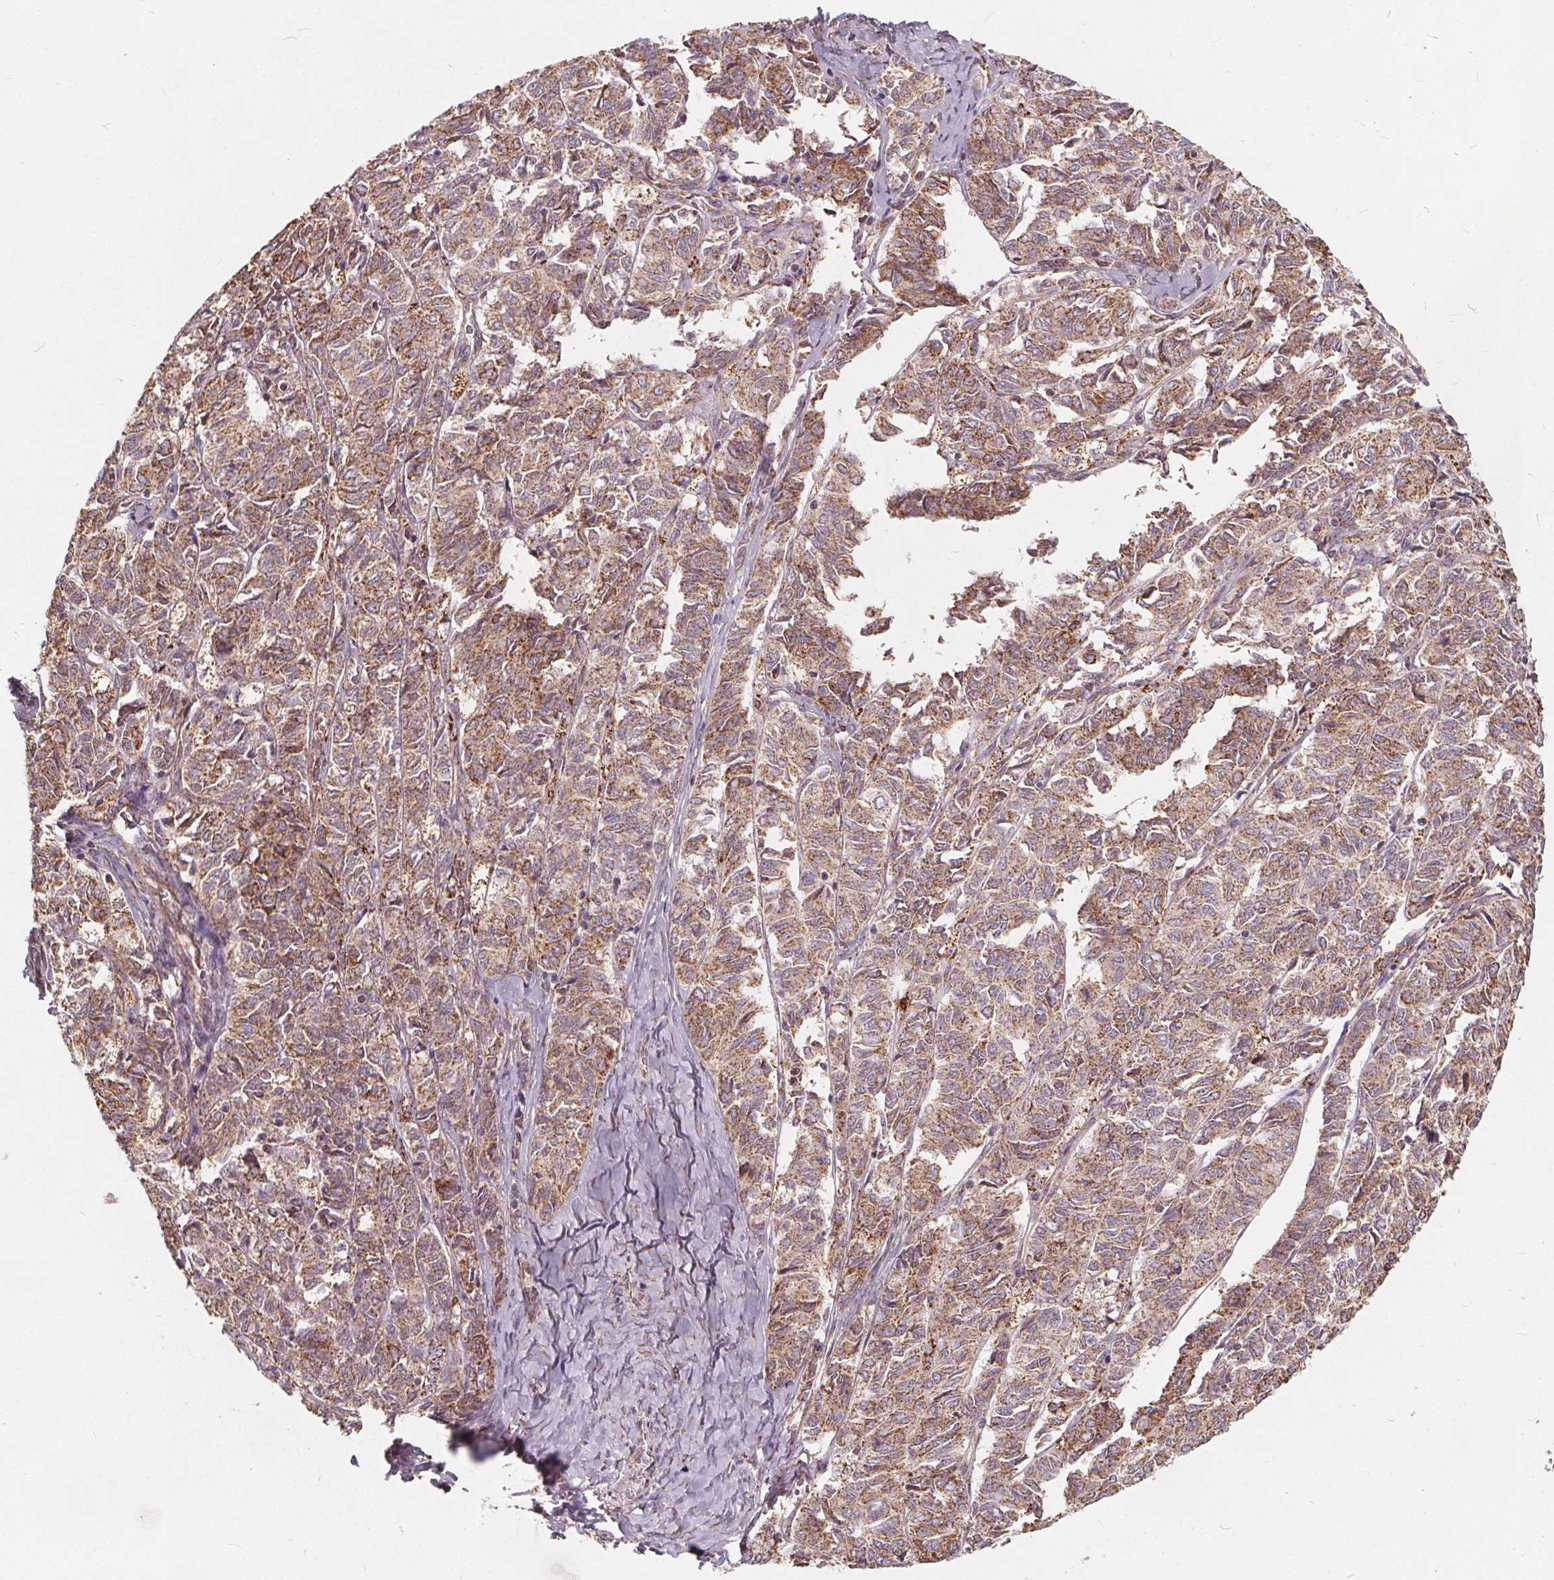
{"staining": {"intensity": "moderate", "quantity": ">75%", "location": "cytoplasmic/membranous"}, "tissue": "ovarian cancer", "cell_type": "Tumor cells", "image_type": "cancer", "snomed": [{"axis": "morphology", "description": "Carcinoma, endometroid"}, {"axis": "topography", "description": "Ovary"}], "caption": "Brown immunohistochemical staining in ovarian endometroid carcinoma demonstrates moderate cytoplasmic/membranous expression in about >75% of tumor cells. Immunohistochemistry (ihc) stains the protein of interest in brown and the nuclei are stained blue.", "gene": "PLSCR3", "patient": {"sex": "female", "age": 80}}